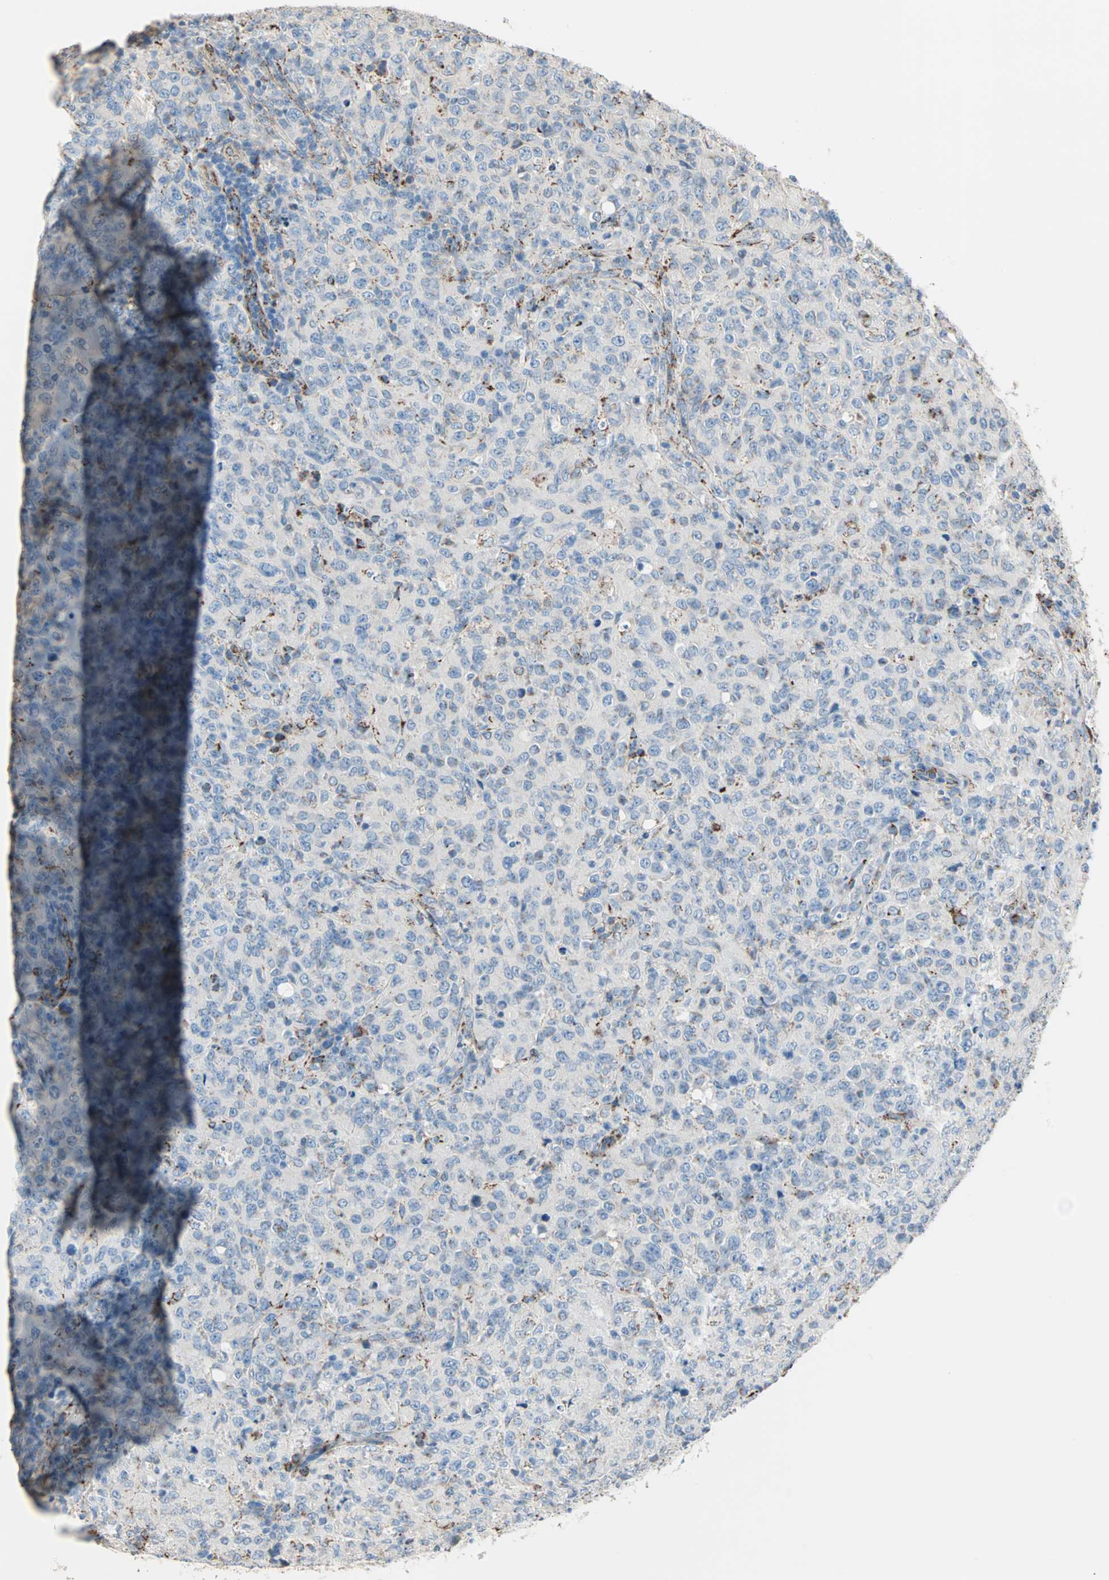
{"staining": {"intensity": "strong", "quantity": "<25%", "location": "cytoplasmic/membranous"}, "tissue": "lymphoma", "cell_type": "Tumor cells", "image_type": "cancer", "snomed": [{"axis": "morphology", "description": "Malignant lymphoma, non-Hodgkin's type, High grade"}, {"axis": "topography", "description": "Tonsil"}], "caption": "The image demonstrates a brown stain indicating the presence of a protein in the cytoplasmic/membranous of tumor cells in high-grade malignant lymphoma, non-Hodgkin's type. The staining is performed using DAB (3,3'-diaminobenzidine) brown chromogen to label protein expression. The nuclei are counter-stained blue using hematoxylin.", "gene": "TST", "patient": {"sex": "female", "age": 36}}